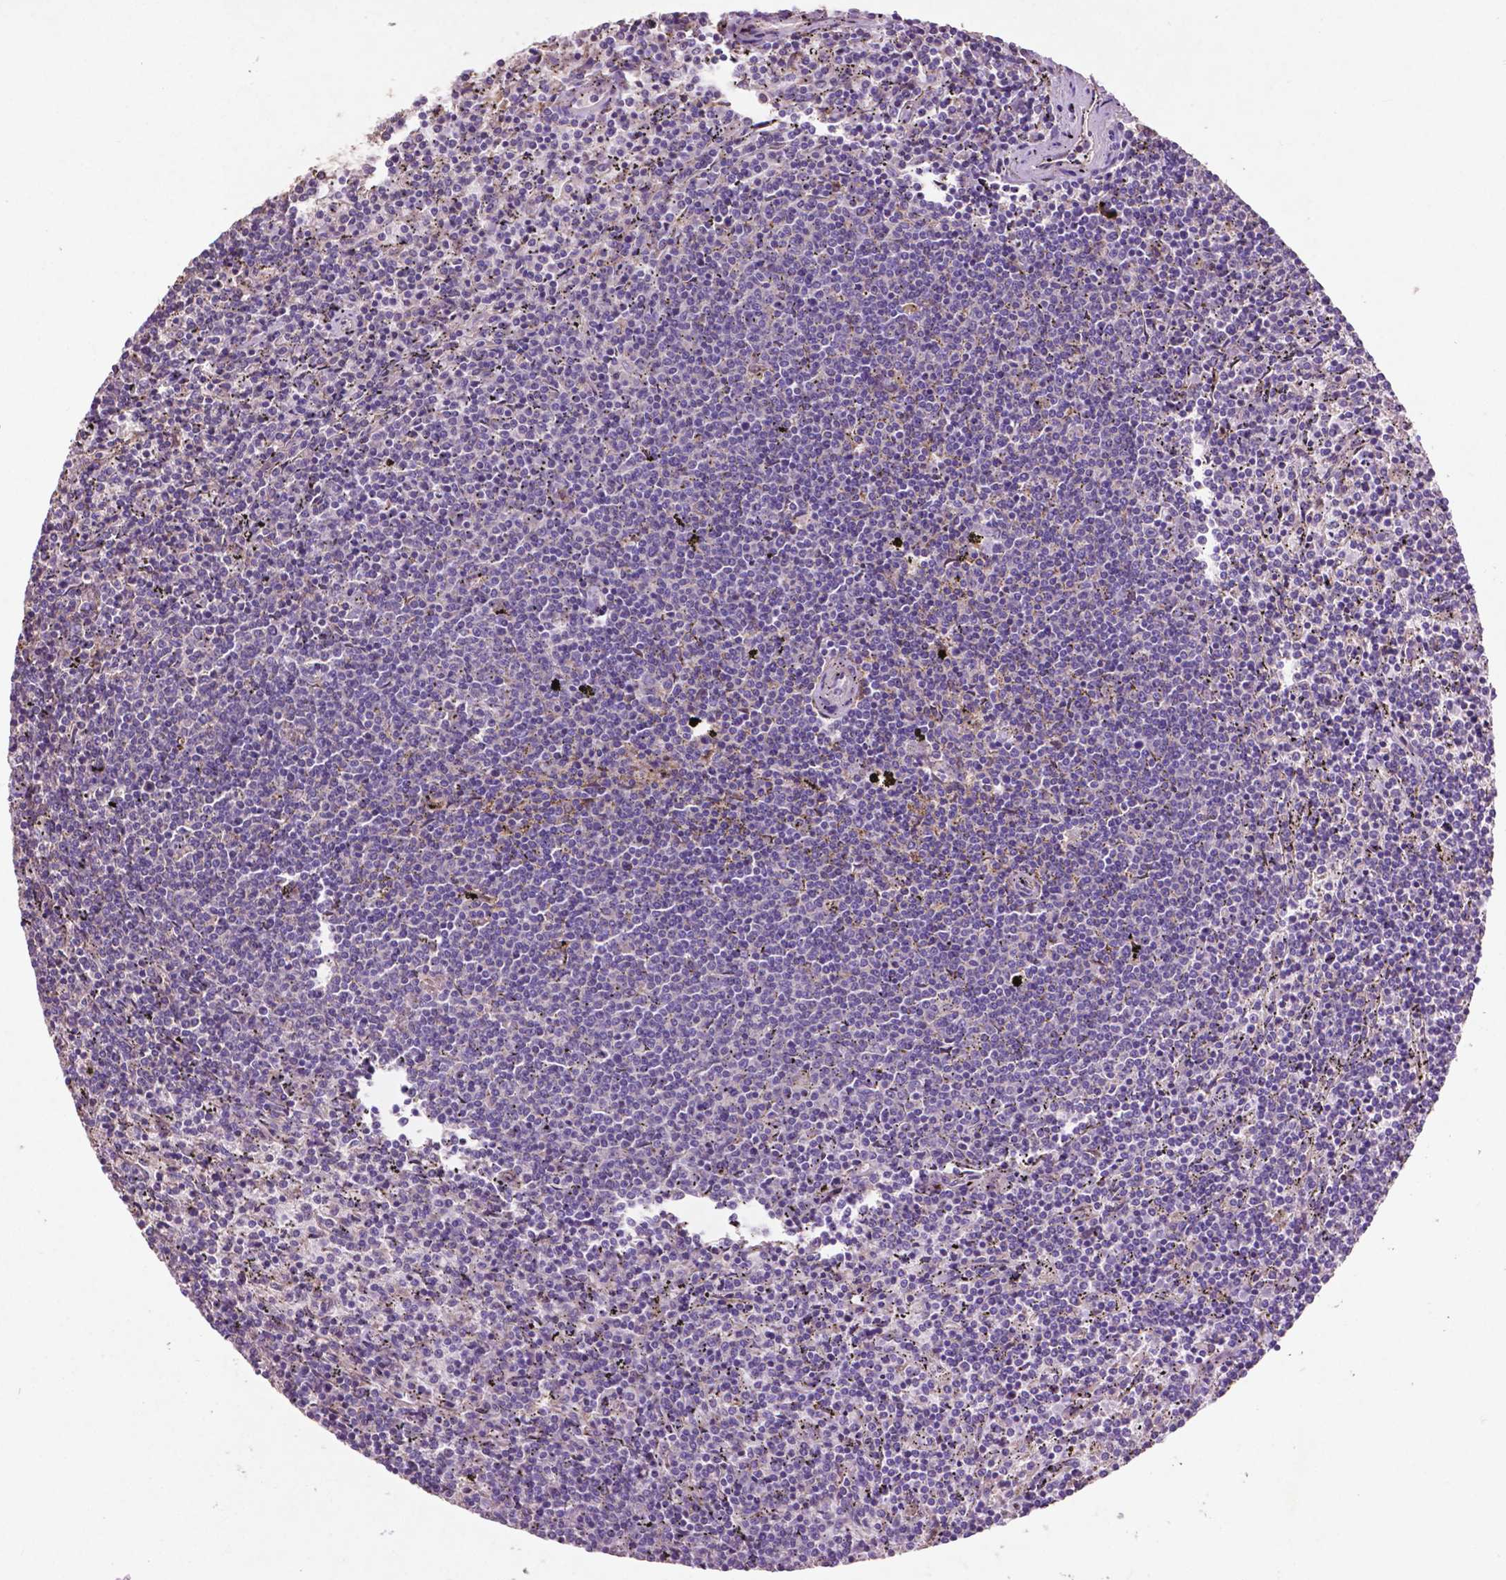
{"staining": {"intensity": "negative", "quantity": "none", "location": "none"}, "tissue": "lymphoma", "cell_type": "Tumor cells", "image_type": "cancer", "snomed": [{"axis": "morphology", "description": "Malignant lymphoma, non-Hodgkin's type, Low grade"}, {"axis": "topography", "description": "Spleen"}], "caption": "Malignant lymphoma, non-Hodgkin's type (low-grade) stained for a protein using immunohistochemistry (IHC) displays no expression tumor cells.", "gene": "MBTPS1", "patient": {"sex": "female", "age": 50}}